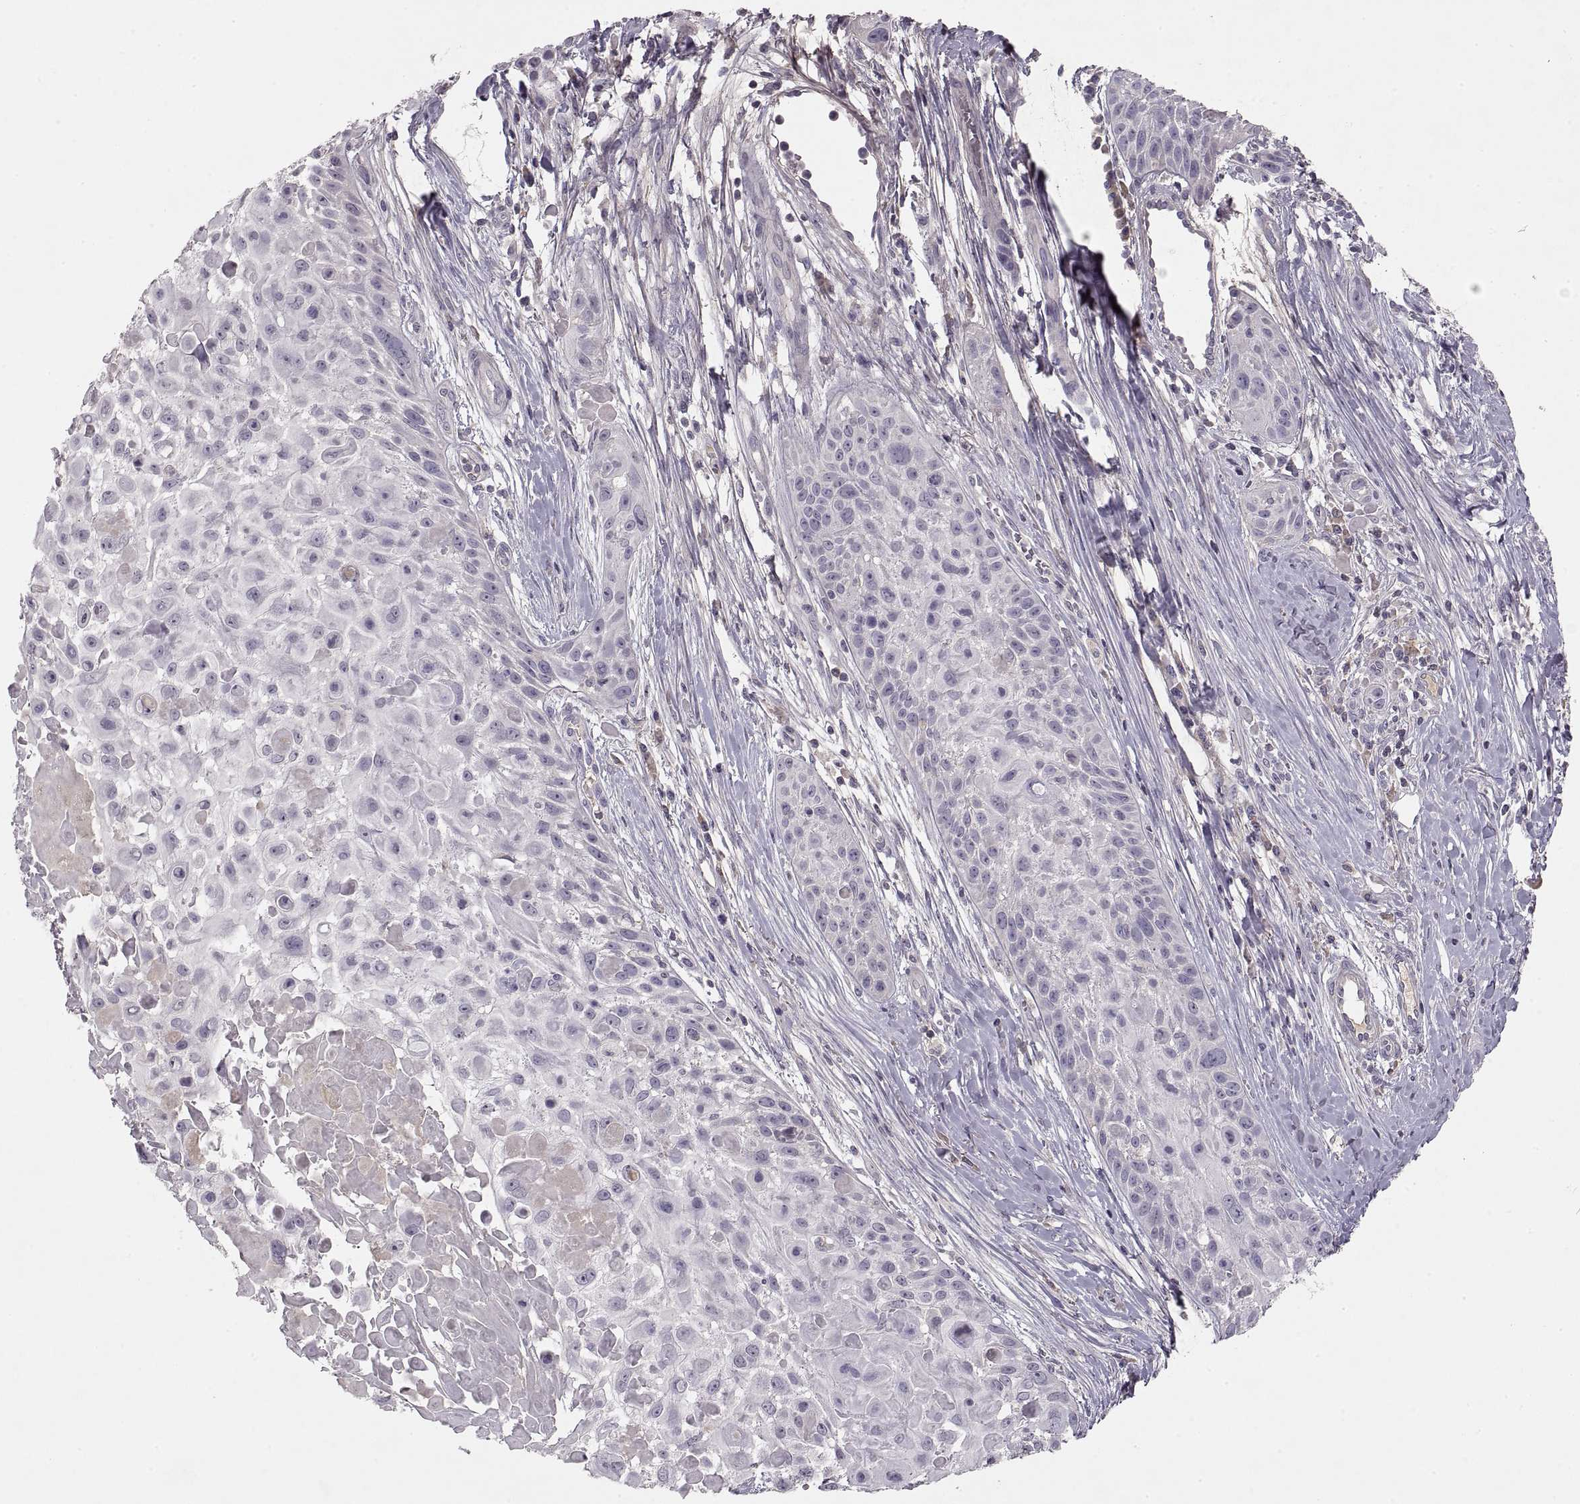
{"staining": {"intensity": "negative", "quantity": "none", "location": "none"}, "tissue": "skin cancer", "cell_type": "Tumor cells", "image_type": "cancer", "snomed": [{"axis": "morphology", "description": "Squamous cell carcinoma, NOS"}, {"axis": "topography", "description": "Skin"}, {"axis": "topography", "description": "Anal"}], "caption": "Histopathology image shows no significant protein positivity in tumor cells of skin cancer (squamous cell carcinoma).", "gene": "ADAM11", "patient": {"sex": "female", "age": 75}}